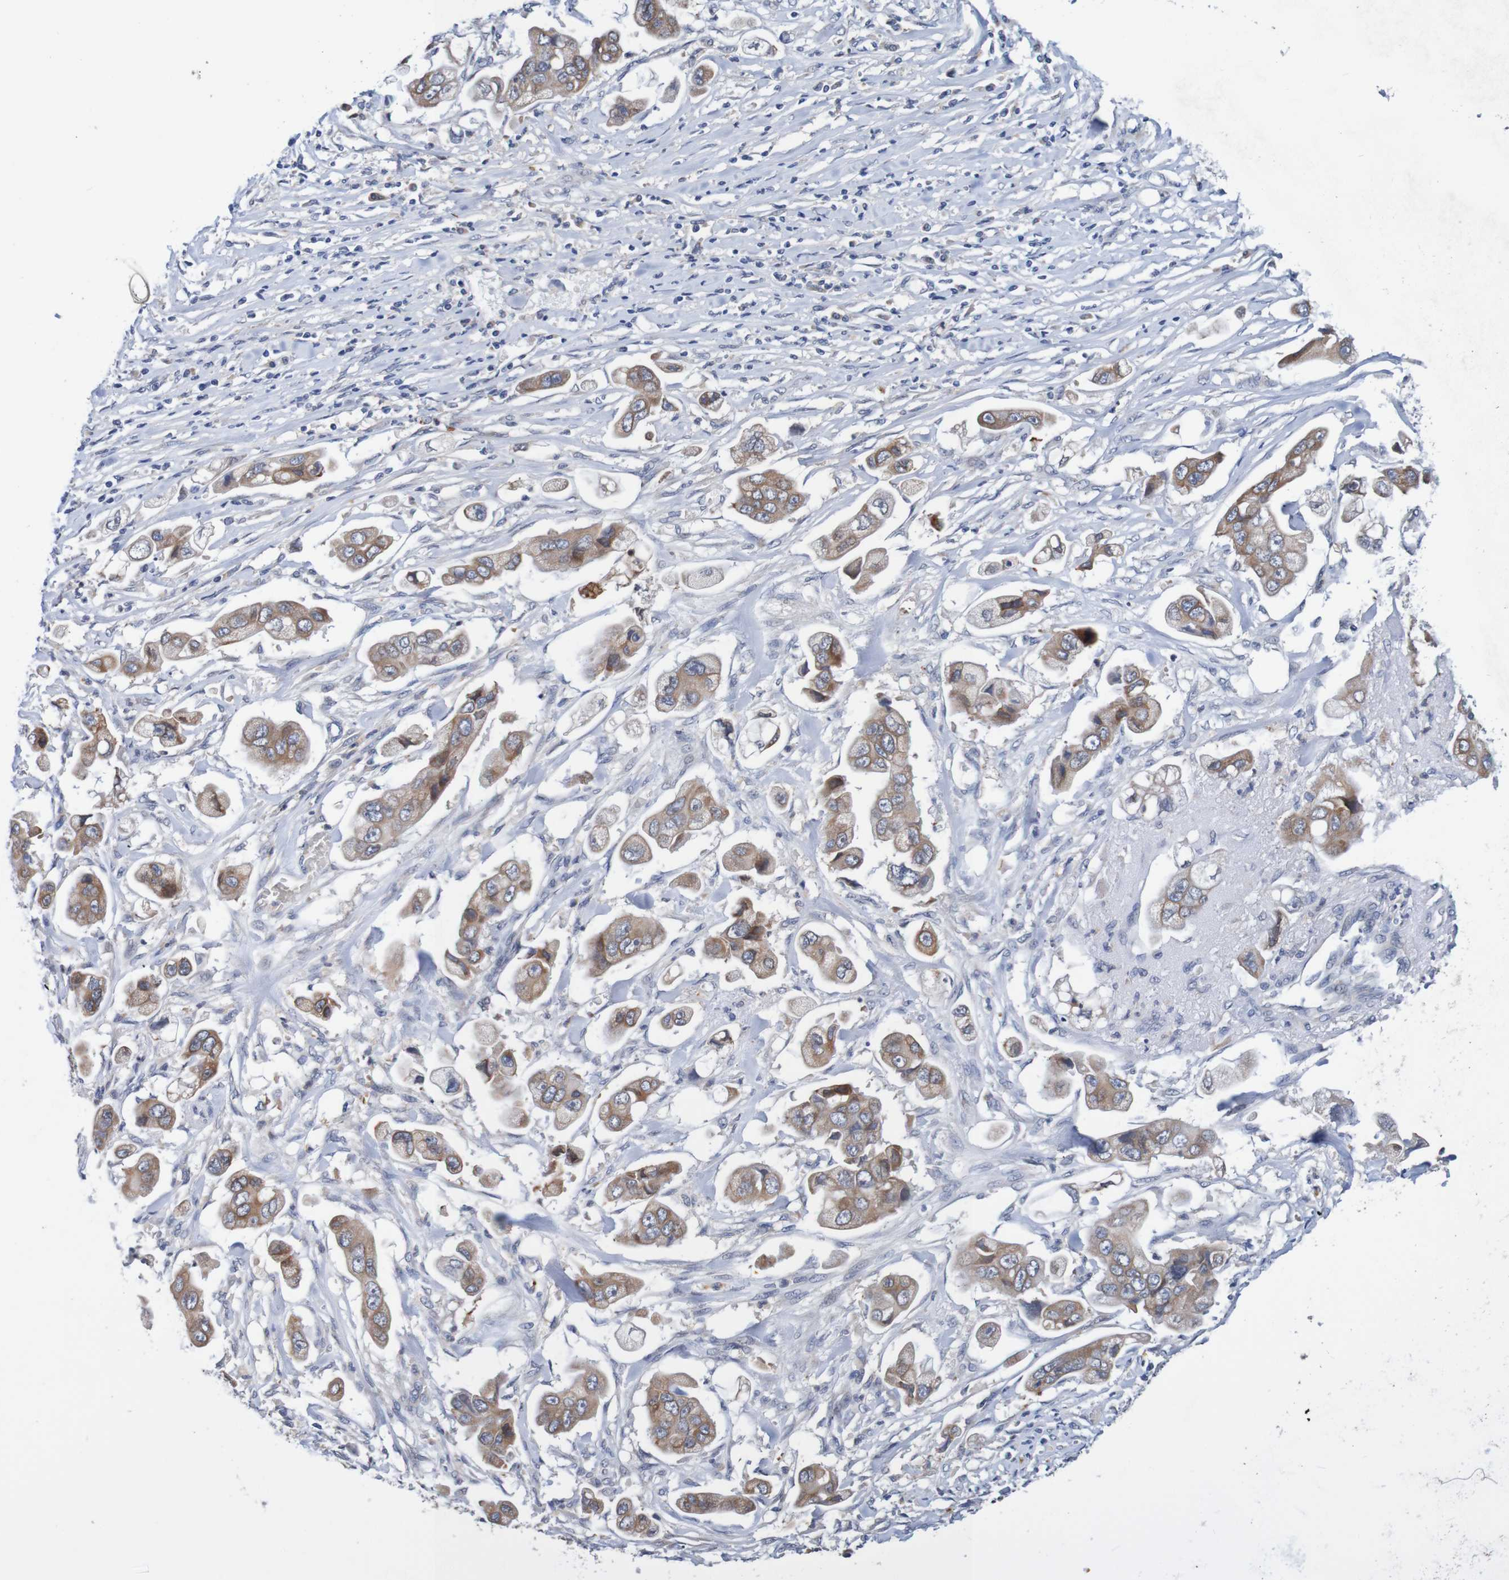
{"staining": {"intensity": "moderate", "quantity": ">75%", "location": "cytoplasmic/membranous"}, "tissue": "stomach cancer", "cell_type": "Tumor cells", "image_type": "cancer", "snomed": [{"axis": "morphology", "description": "Adenocarcinoma, NOS"}, {"axis": "topography", "description": "Stomach"}], "caption": "Immunohistochemistry (IHC) of stomach cancer displays medium levels of moderate cytoplasmic/membranous expression in about >75% of tumor cells.", "gene": "FIBP", "patient": {"sex": "male", "age": 62}}